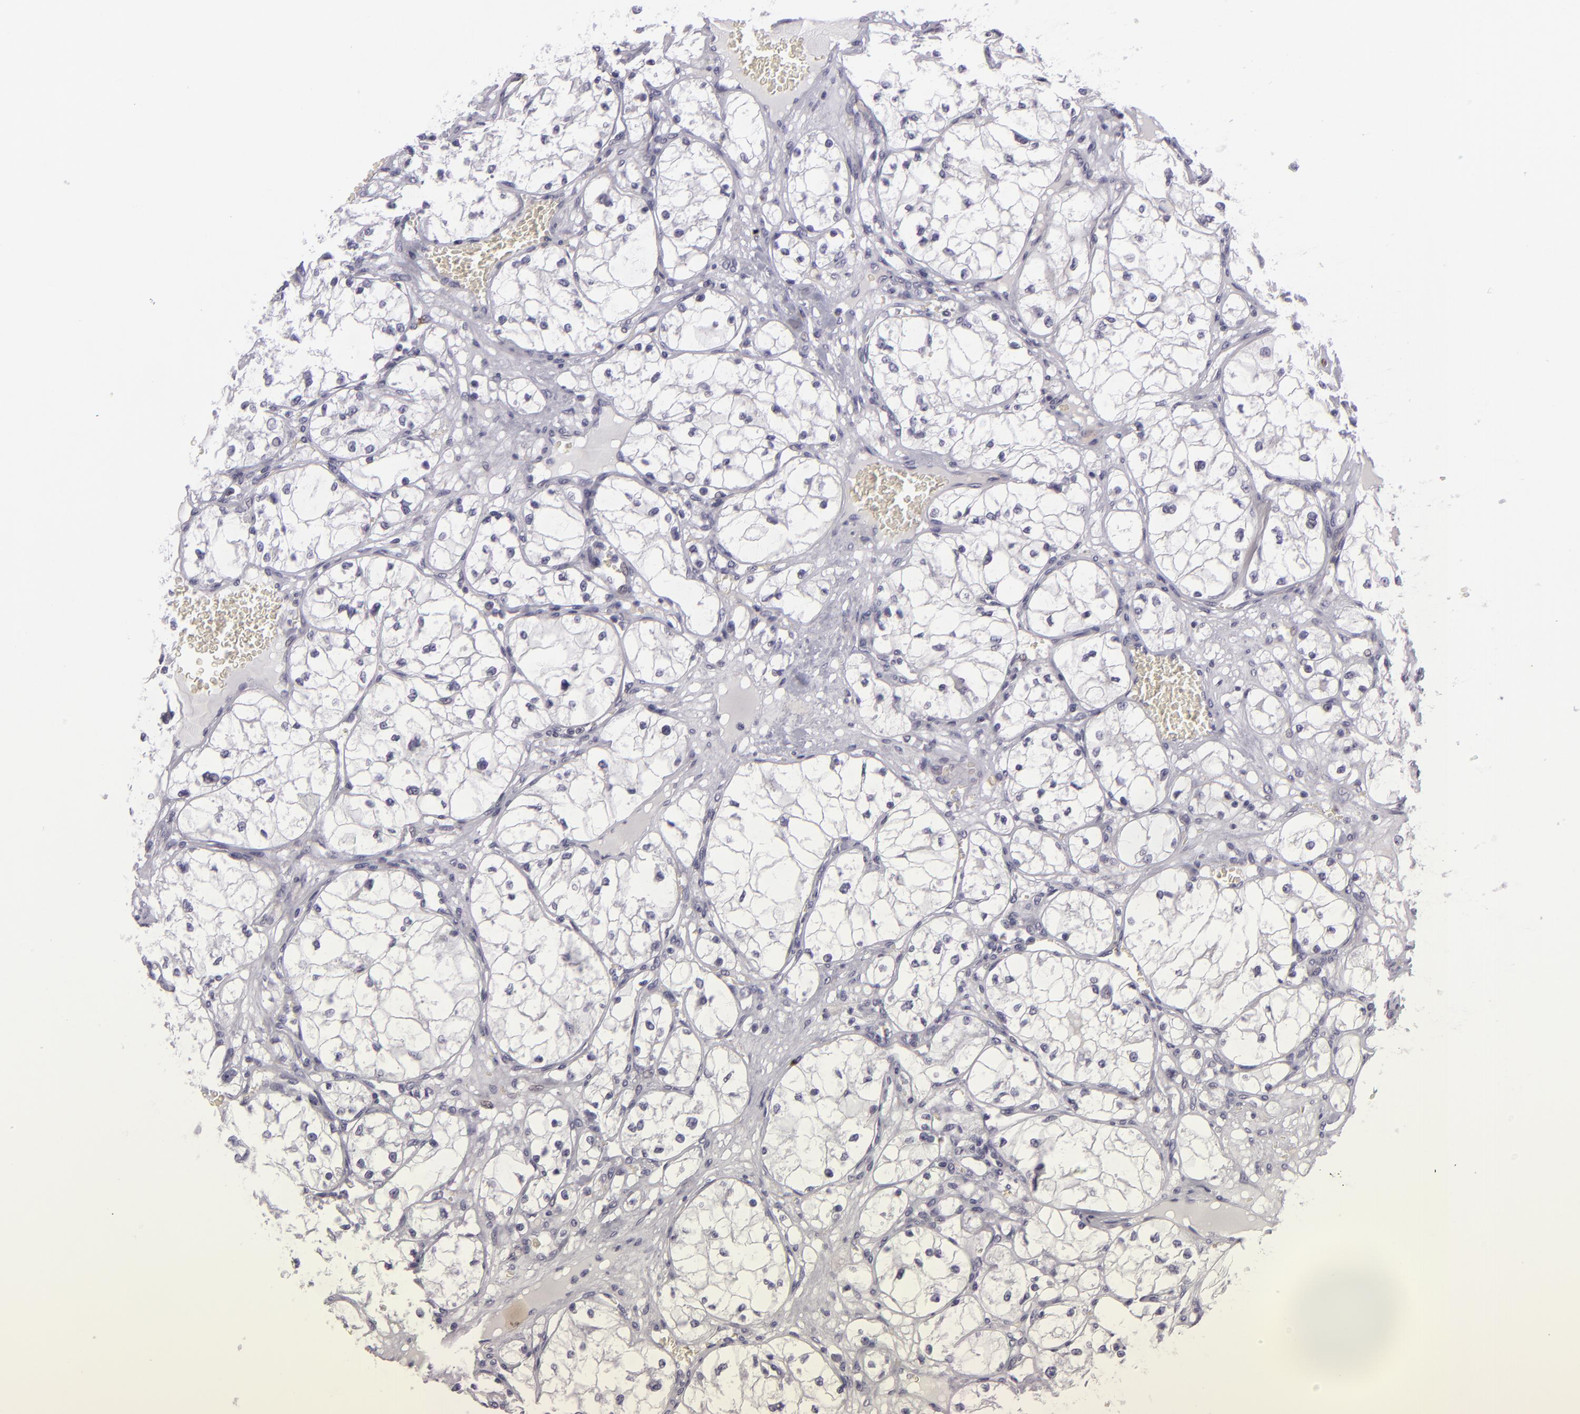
{"staining": {"intensity": "negative", "quantity": "none", "location": "none"}, "tissue": "renal cancer", "cell_type": "Tumor cells", "image_type": "cancer", "snomed": [{"axis": "morphology", "description": "Adenocarcinoma, NOS"}, {"axis": "topography", "description": "Kidney"}], "caption": "The photomicrograph exhibits no significant positivity in tumor cells of renal cancer.", "gene": "EGFL6", "patient": {"sex": "male", "age": 61}}